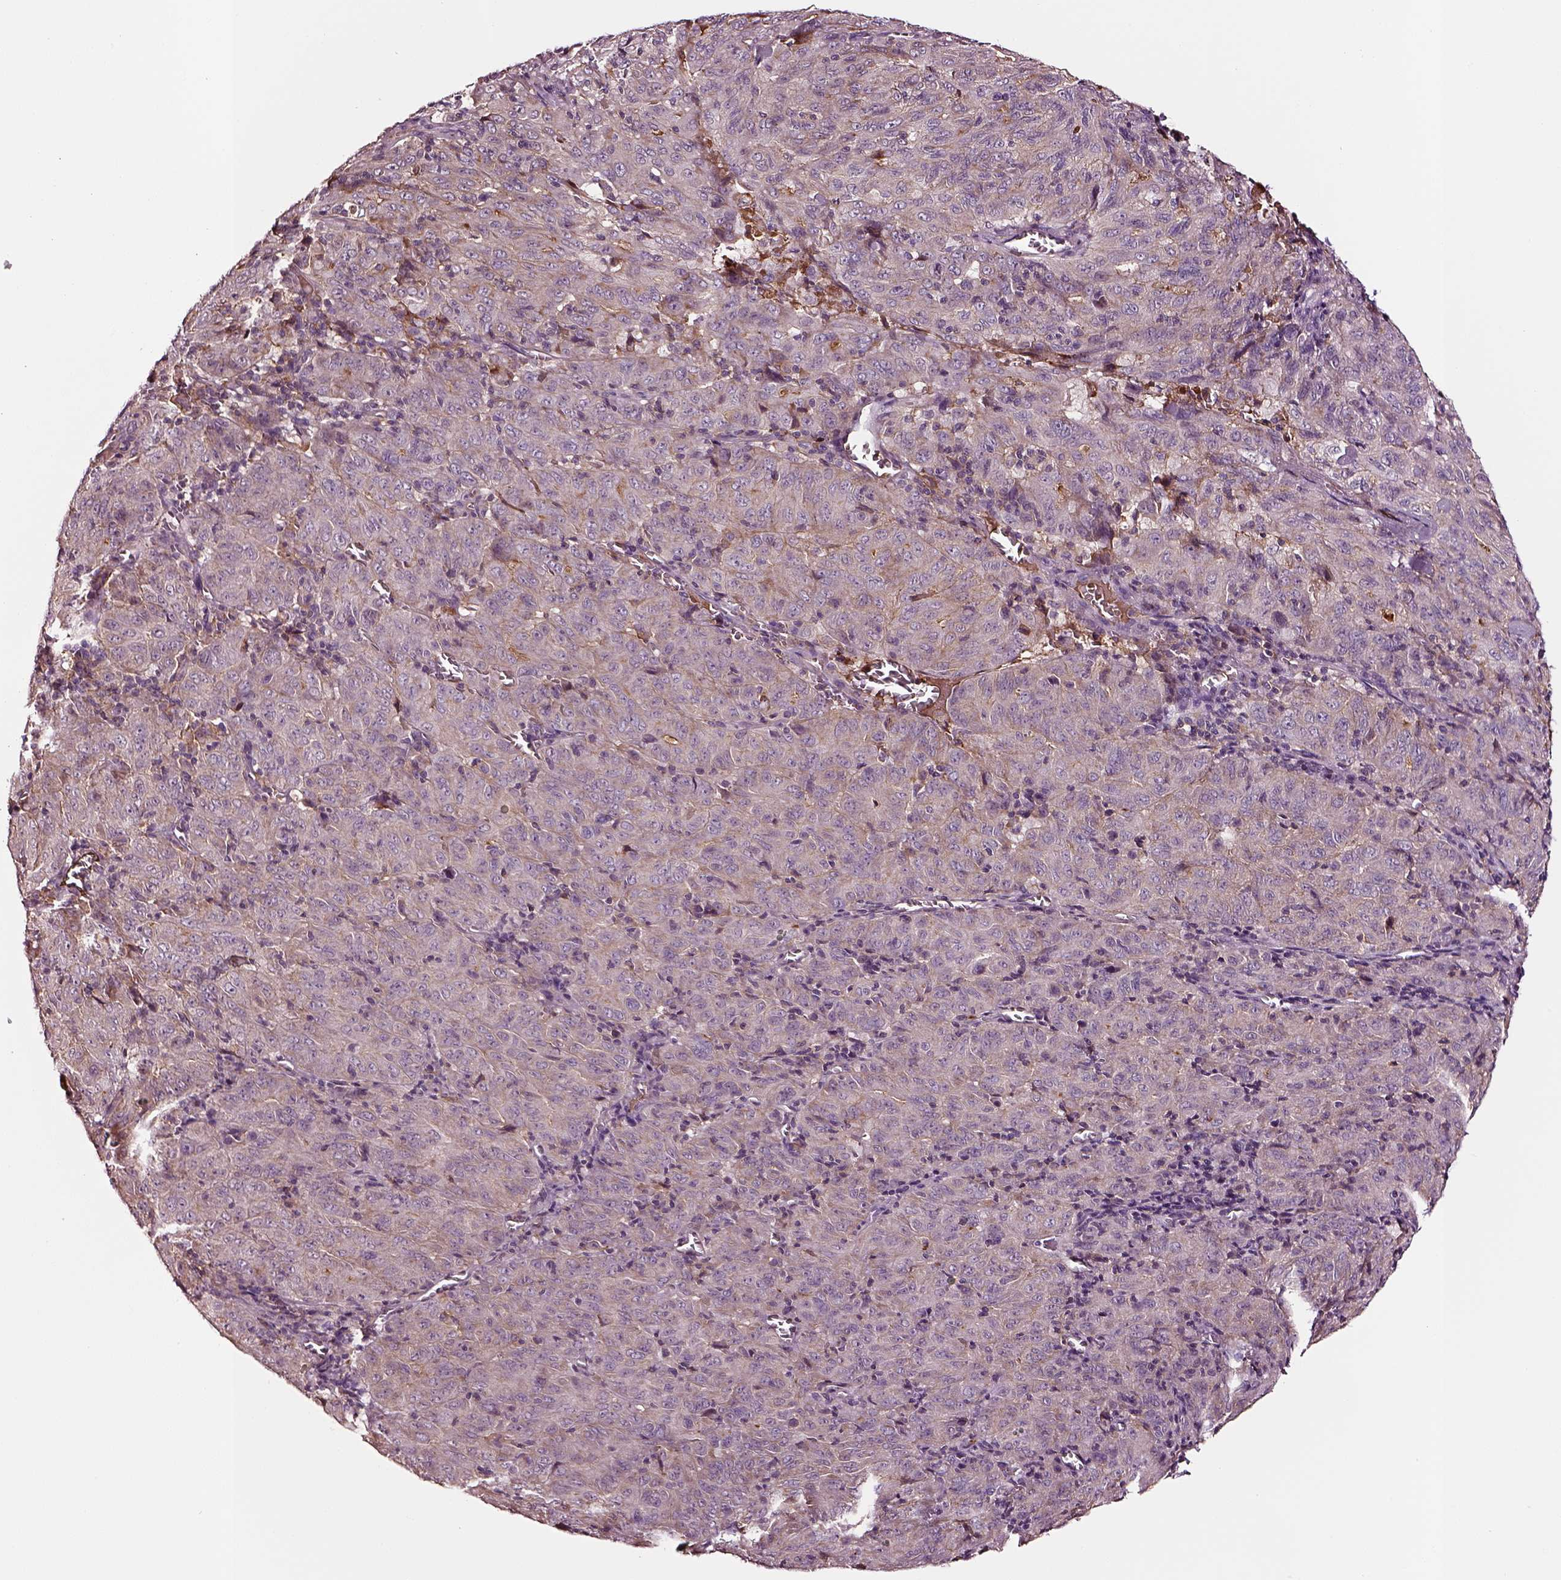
{"staining": {"intensity": "weak", "quantity": "<25%", "location": "cytoplasmic/membranous"}, "tissue": "pancreatic cancer", "cell_type": "Tumor cells", "image_type": "cancer", "snomed": [{"axis": "morphology", "description": "Adenocarcinoma, NOS"}, {"axis": "topography", "description": "Pancreas"}], "caption": "Tumor cells show no significant protein staining in pancreatic cancer.", "gene": "TF", "patient": {"sex": "male", "age": 63}}